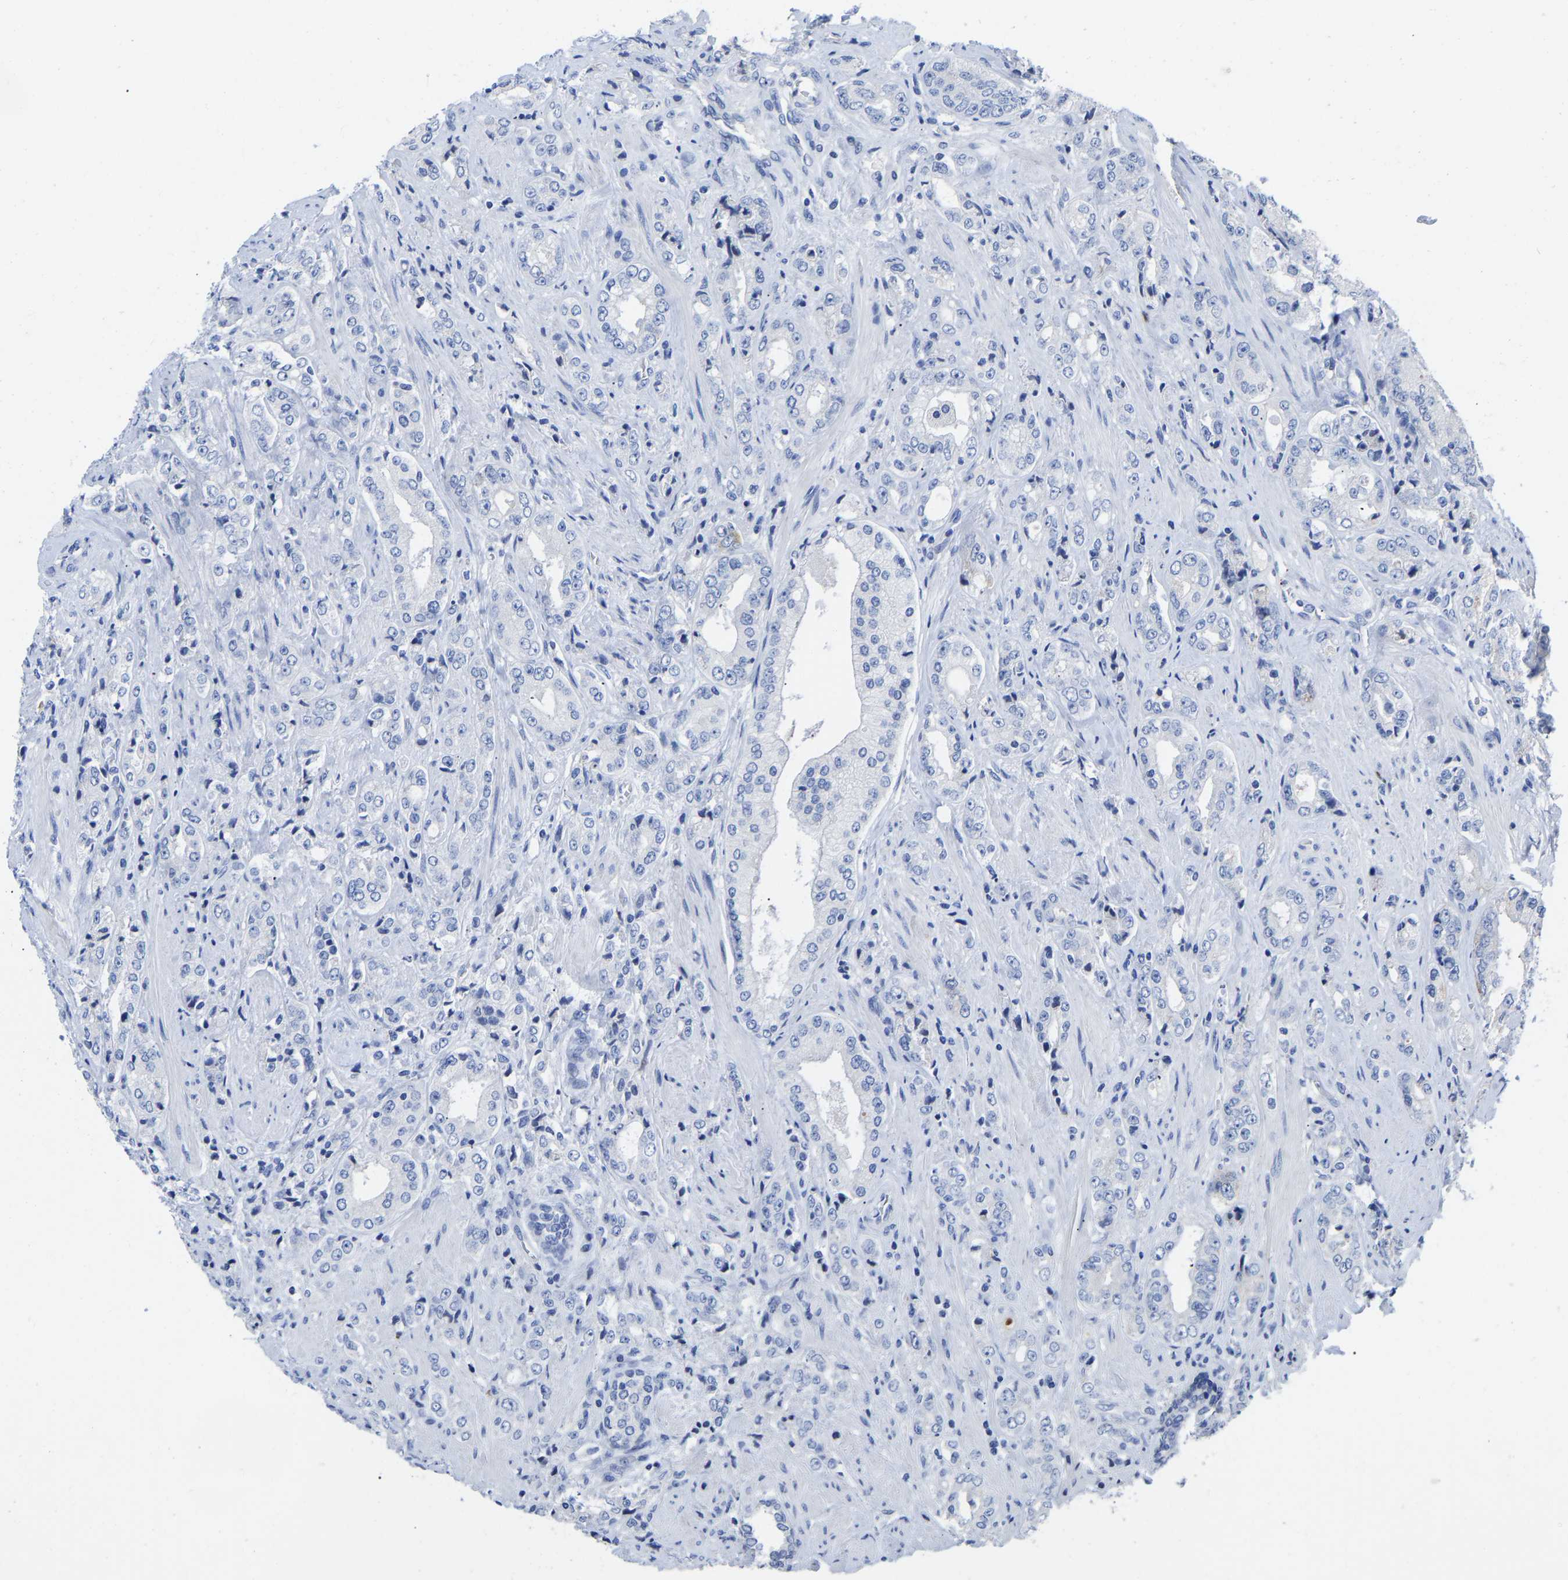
{"staining": {"intensity": "negative", "quantity": "none", "location": "none"}, "tissue": "prostate cancer", "cell_type": "Tumor cells", "image_type": "cancer", "snomed": [{"axis": "morphology", "description": "Adenocarcinoma, High grade"}, {"axis": "topography", "description": "Prostate"}], "caption": "This is an immunohistochemistry (IHC) image of prostate cancer (high-grade adenocarcinoma). There is no expression in tumor cells.", "gene": "GPA33", "patient": {"sex": "male", "age": 61}}